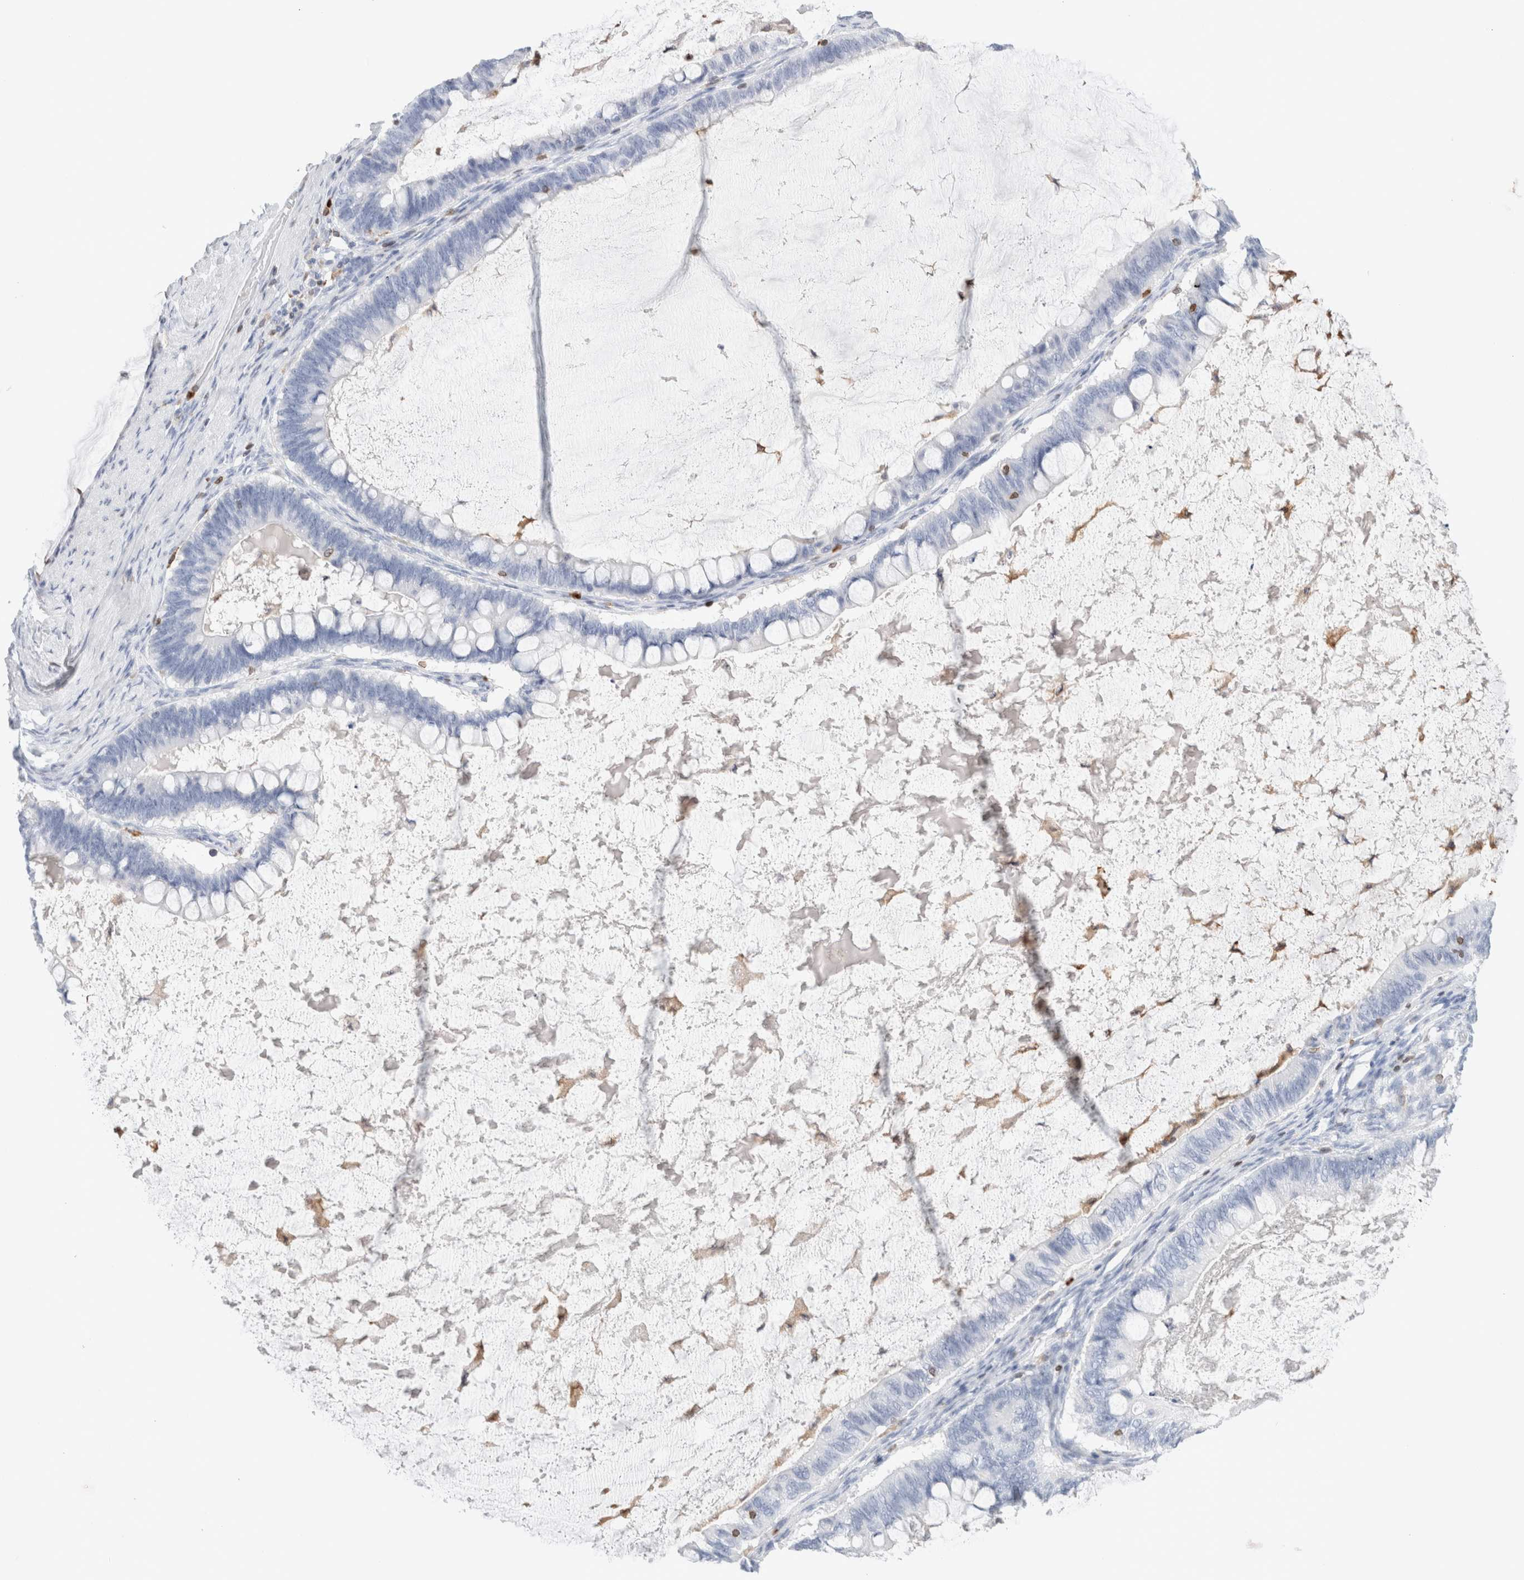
{"staining": {"intensity": "negative", "quantity": "none", "location": "none"}, "tissue": "ovarian cancer", "cell_type": "Tumor cells", "image_type": "cancer", "snomed": [{"axis": "morphology", "description": "Cystadenocarcinoma, mucinous, NOS"}, {"axis": "topography", "description": "Ovary"}], "caption": "IHC histopathology image of human mucinous cystadenocarcinoma (ovarian) stained for a protein (brown), which displays no positivity in tumor cells.", "gene": "ALOX5AP", "patient": {"sex": "female", "age": 61}}